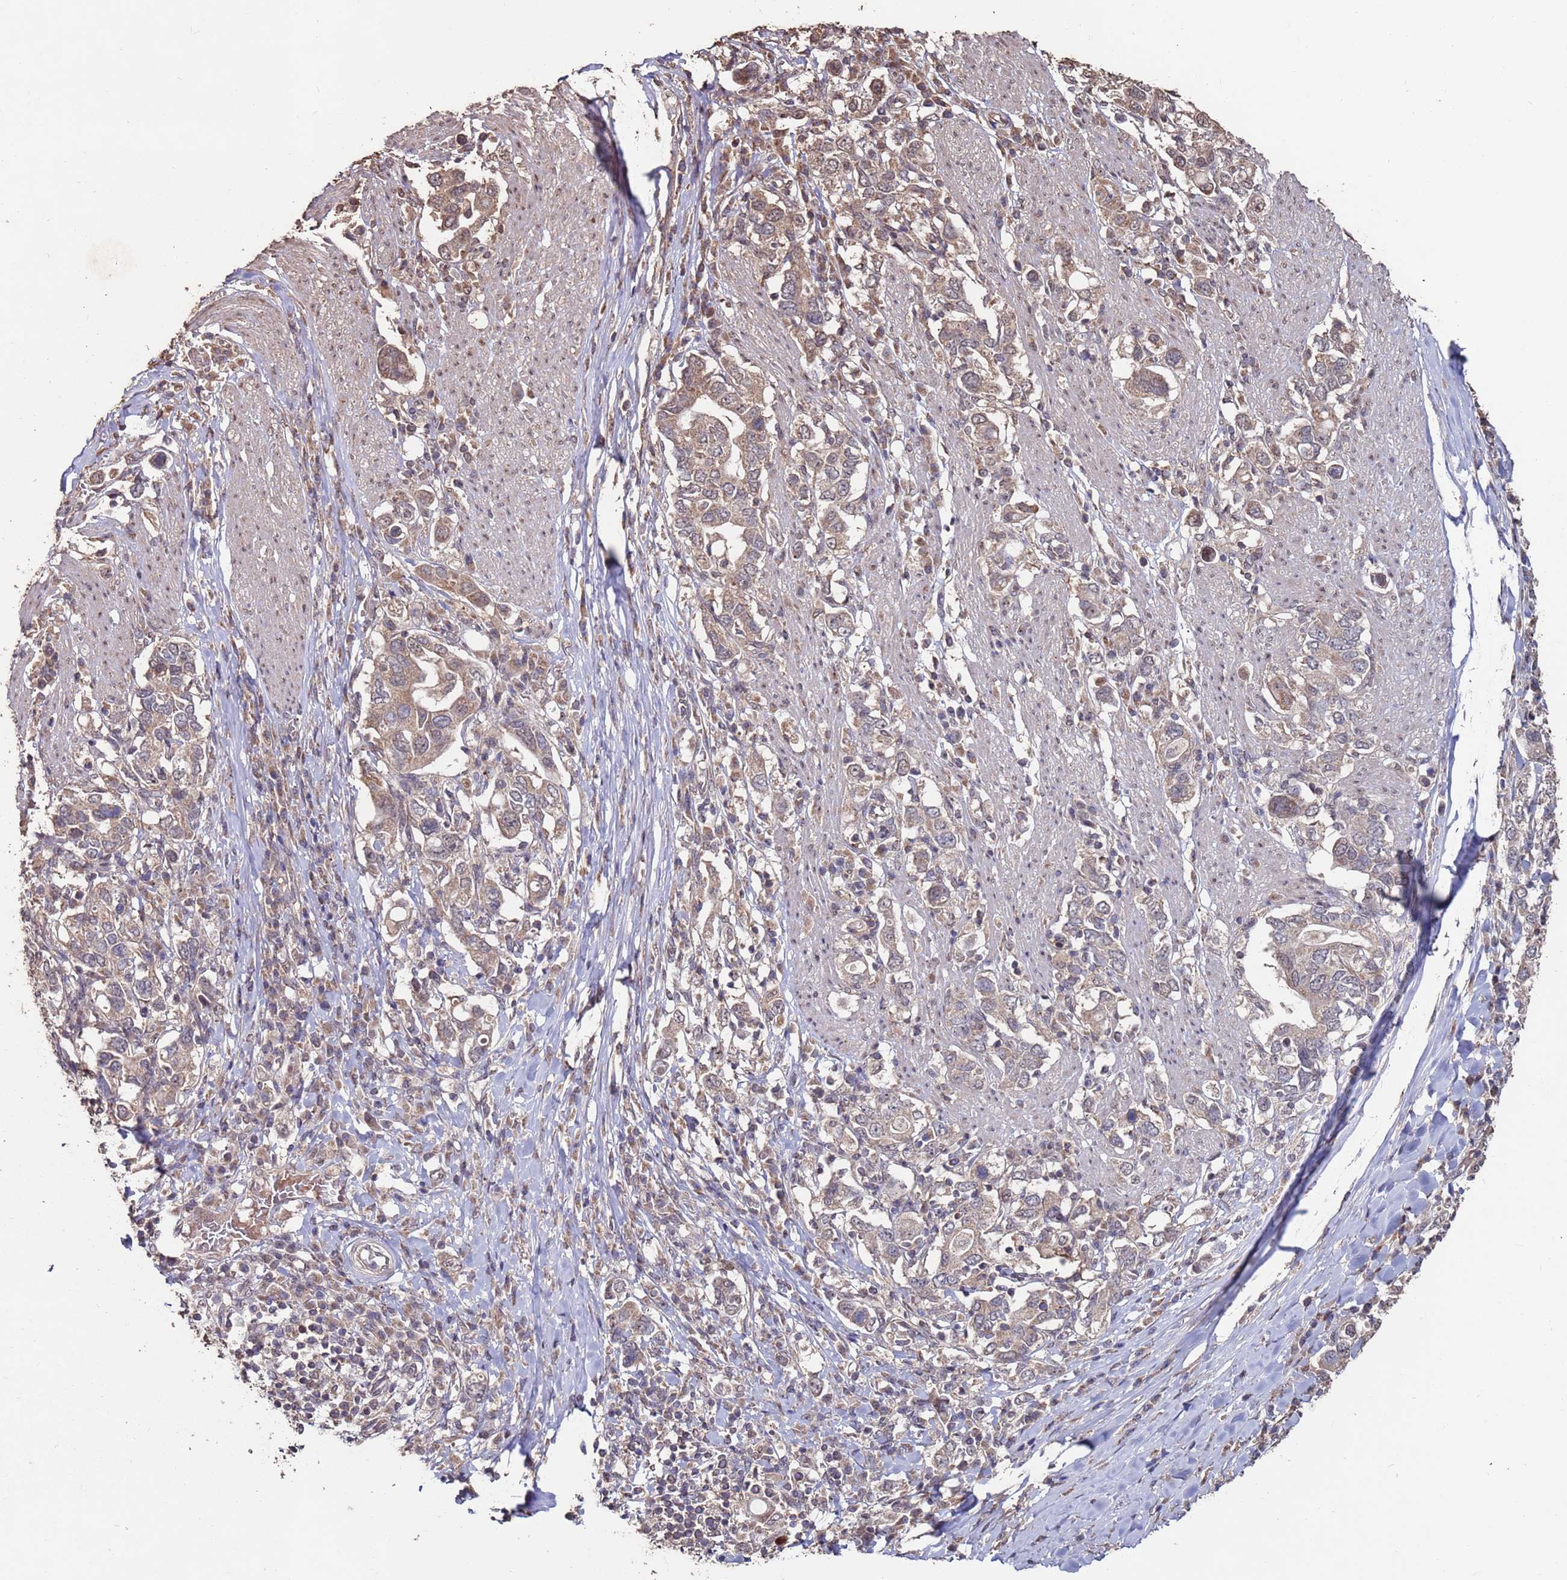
{"staining": {"intensity": "weak", "quantity": ">75%", "location": "cytoplasmic/membranous"}, "tissue": "stomach cancer", "cell_type": "Tumor cells", "image_type": "cancer", "snomed": [{"axis": "morphology", "description": "Adenocarcinoma, NOS"}, {"axis": "topography", "description": "Stomach, upper"}, {"axis": "topography", "description": "Stomach"}], "caption": "Brown immunohistochemical staining in human stomach adenocarcinoma shows weak cytoplasmic/membranous positivity in approximately >75% of tumor cells.", "gene": "PRR7", "patient": {"sex": "male", "age": 62}}